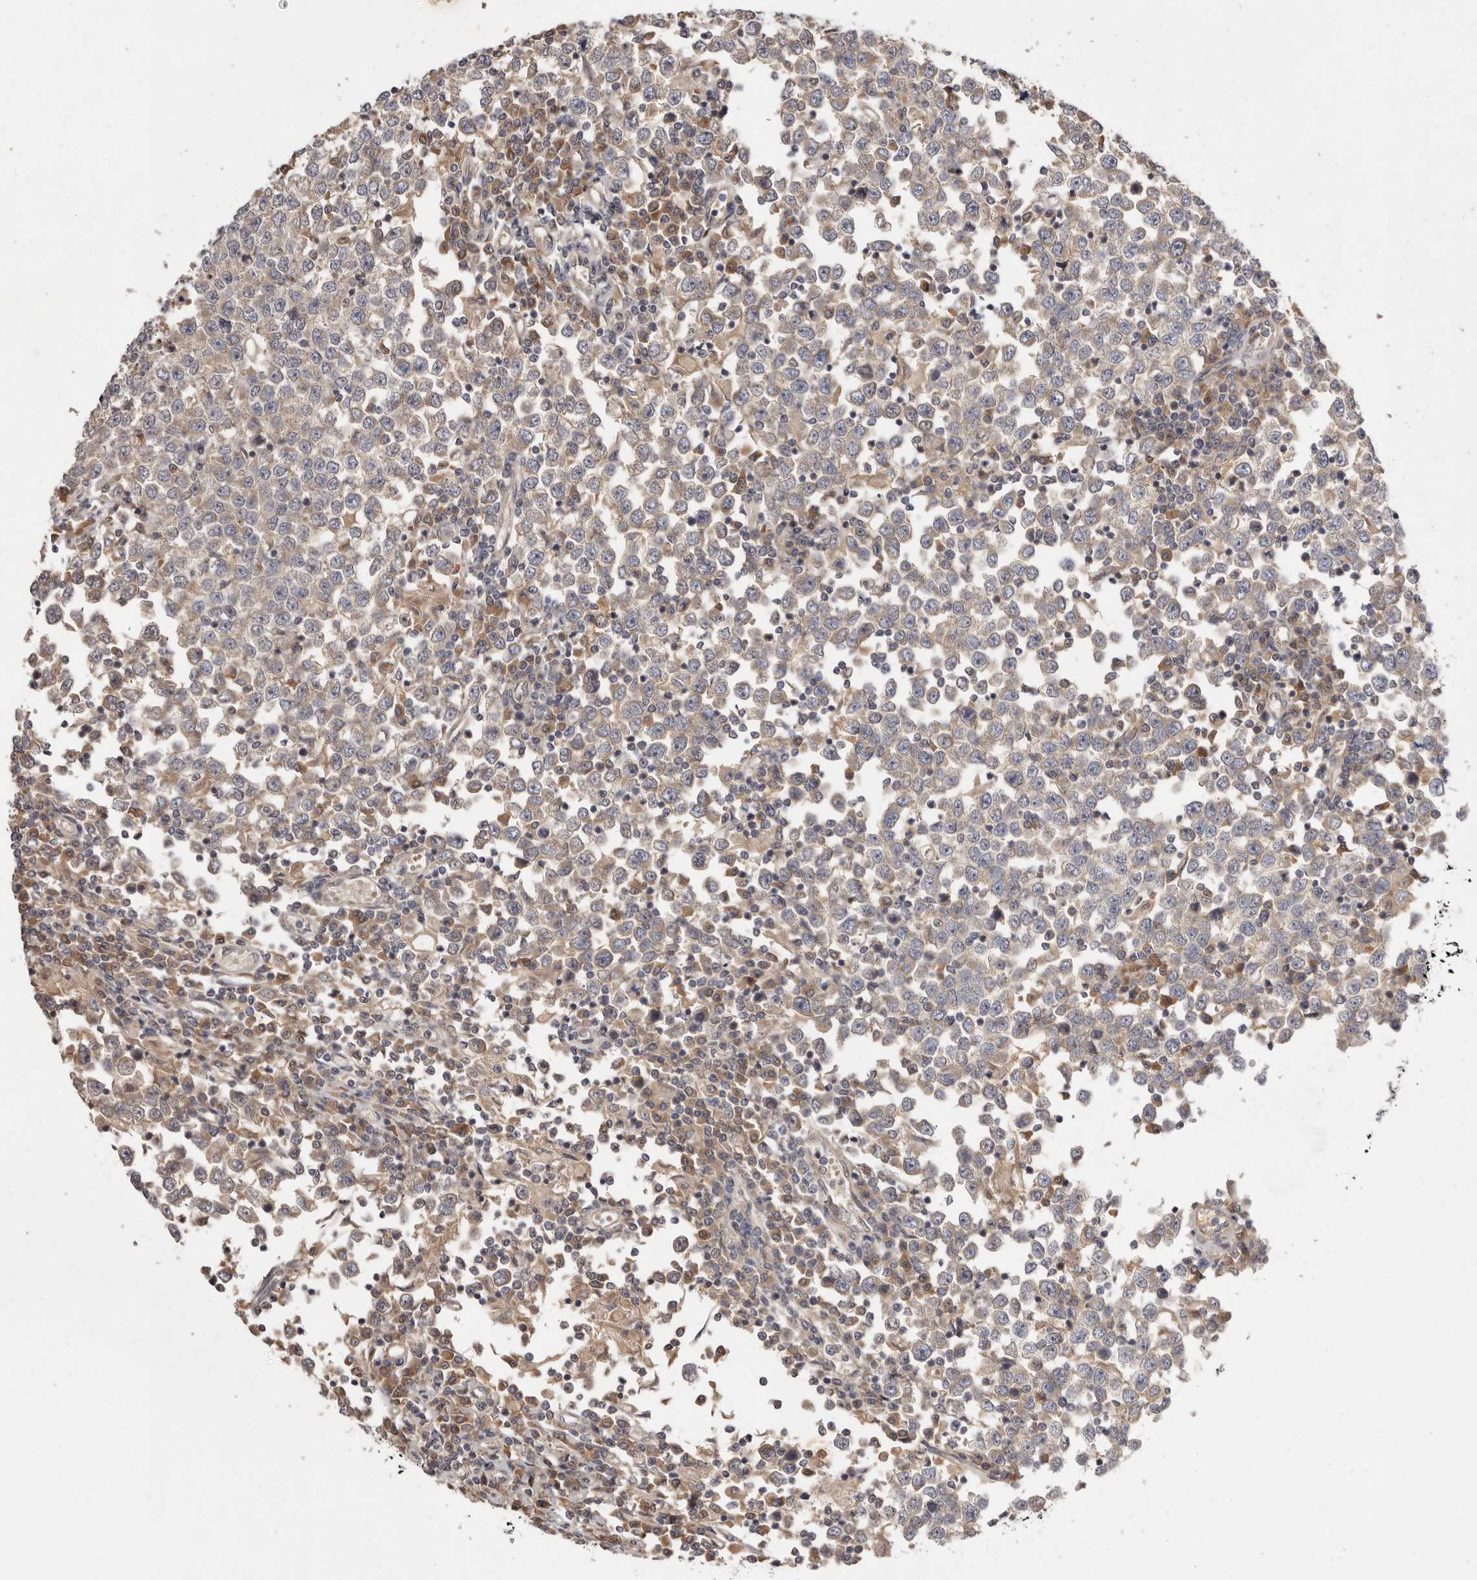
{"staining": {"intensity": "weak", "quantity": "25%-75%", "location": "cytoplasmic/membranous"}, "tissue": "testis cancer", "cell_type": "Tumor cells", "image_type": "cancer", "snomed": [{"axis": "morphology", "description": "Seminoma, NOS"}, {"axis": "topography", "description": "Testis"}], "caption": "This is an image of IHC staining of testis cancer (seminoma), which shows weak expression in the cytoplasmic/membranous of tumor cells.", "gene": "INAVA", "patient": {"sex": "male", "age": 65}}